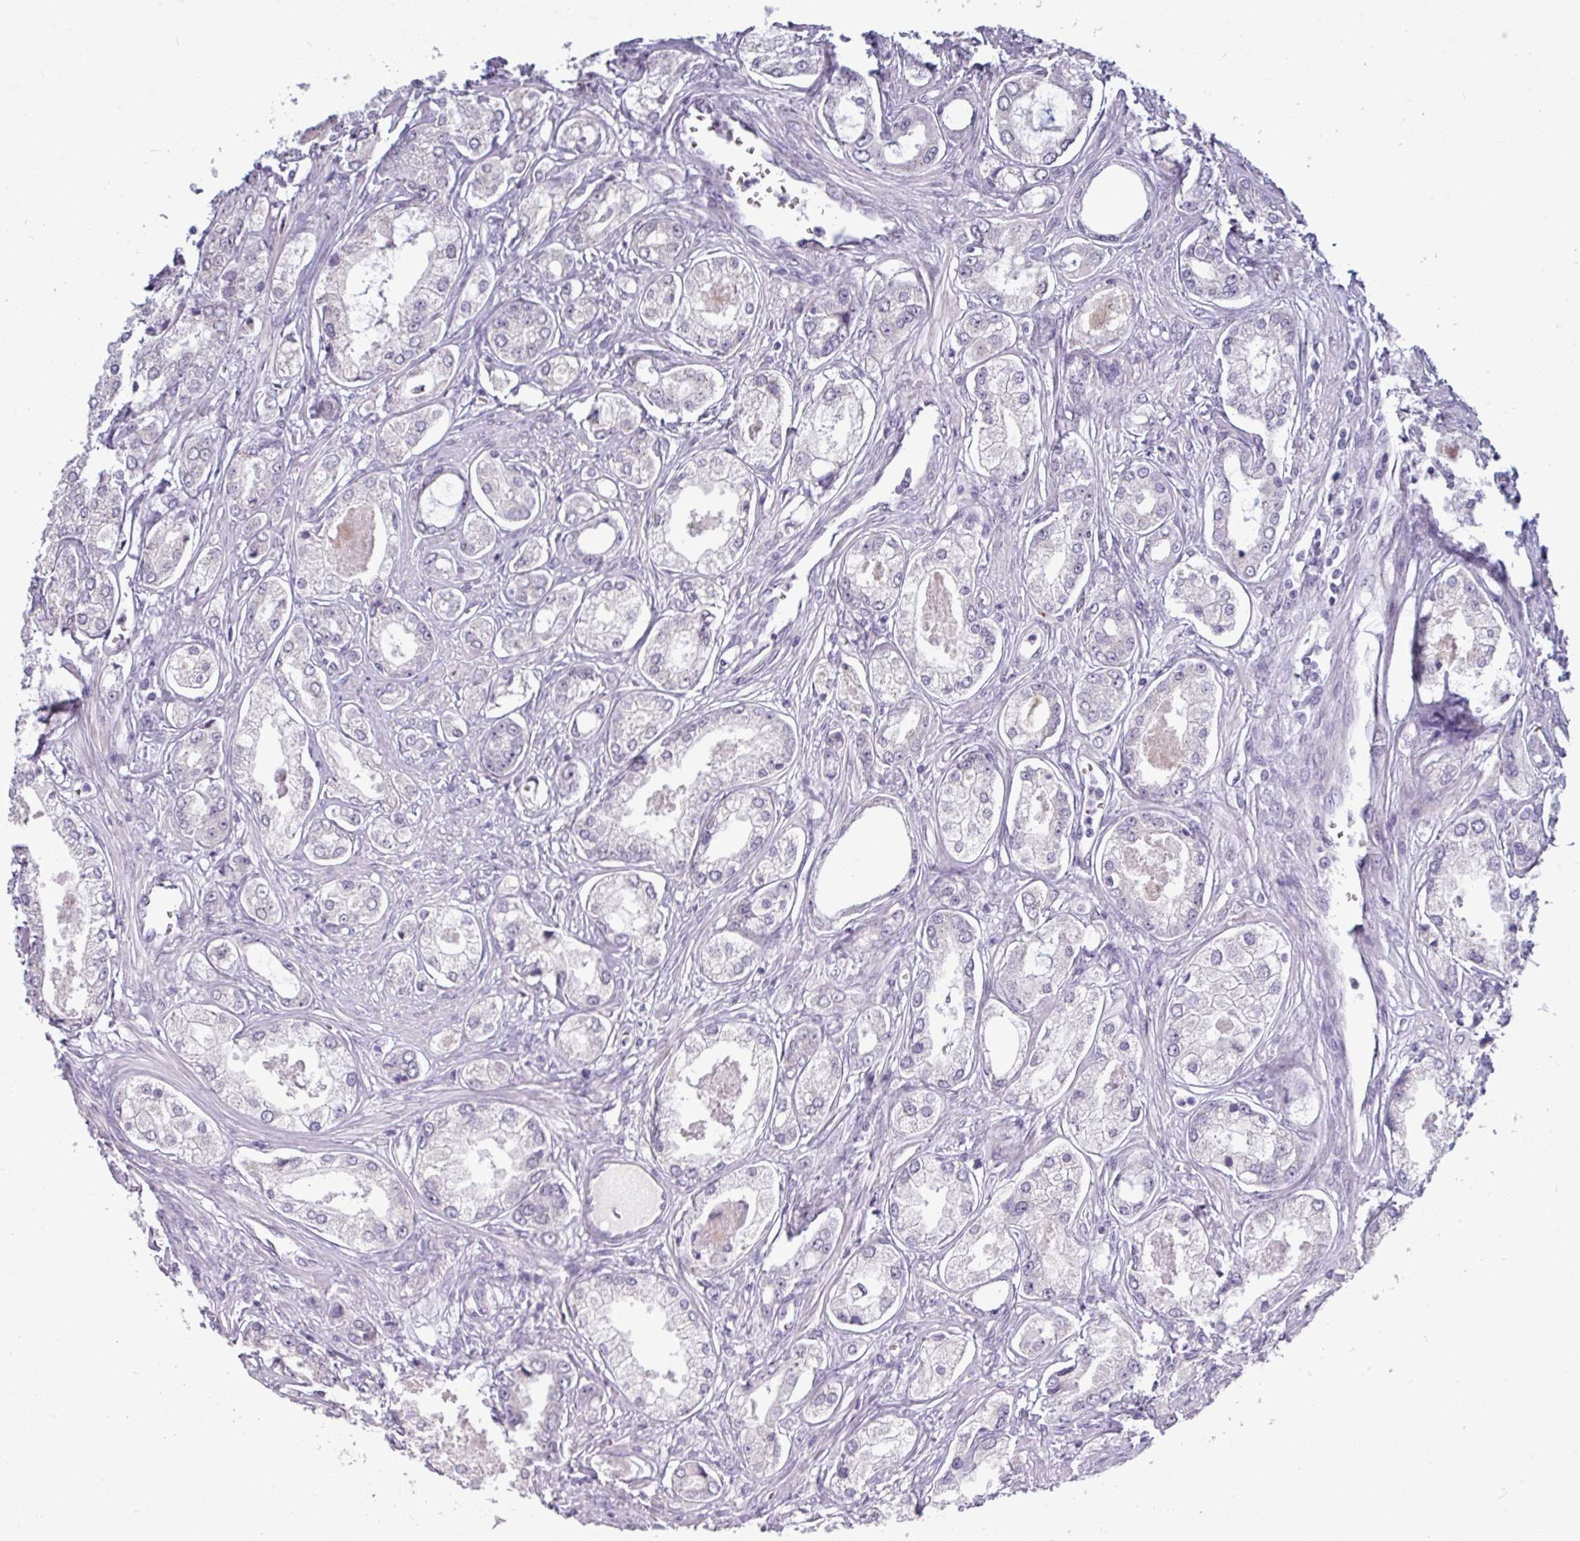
{"staining": {"intensity": "negative", "quantity": "none", "location": "none"}, "tissue": "prostate cancer", "cell_type": "Tumor cells", "image_type": "cancer", "snomed": [{"axis": "morphology", "description": "Adenocarcinoma, Low grade"}, {"axis": "topography", "description": "Prostate"}], "caption": "The photomicrograph demonstrates no significant expression in tumor cells of adenocarcinoma (low-grade) (prostate). (DAB immunohistochemistry with hematoxylin counter stain).", "gene": "SLC26A9", "patient": {"sex": "male", "age": 68}}